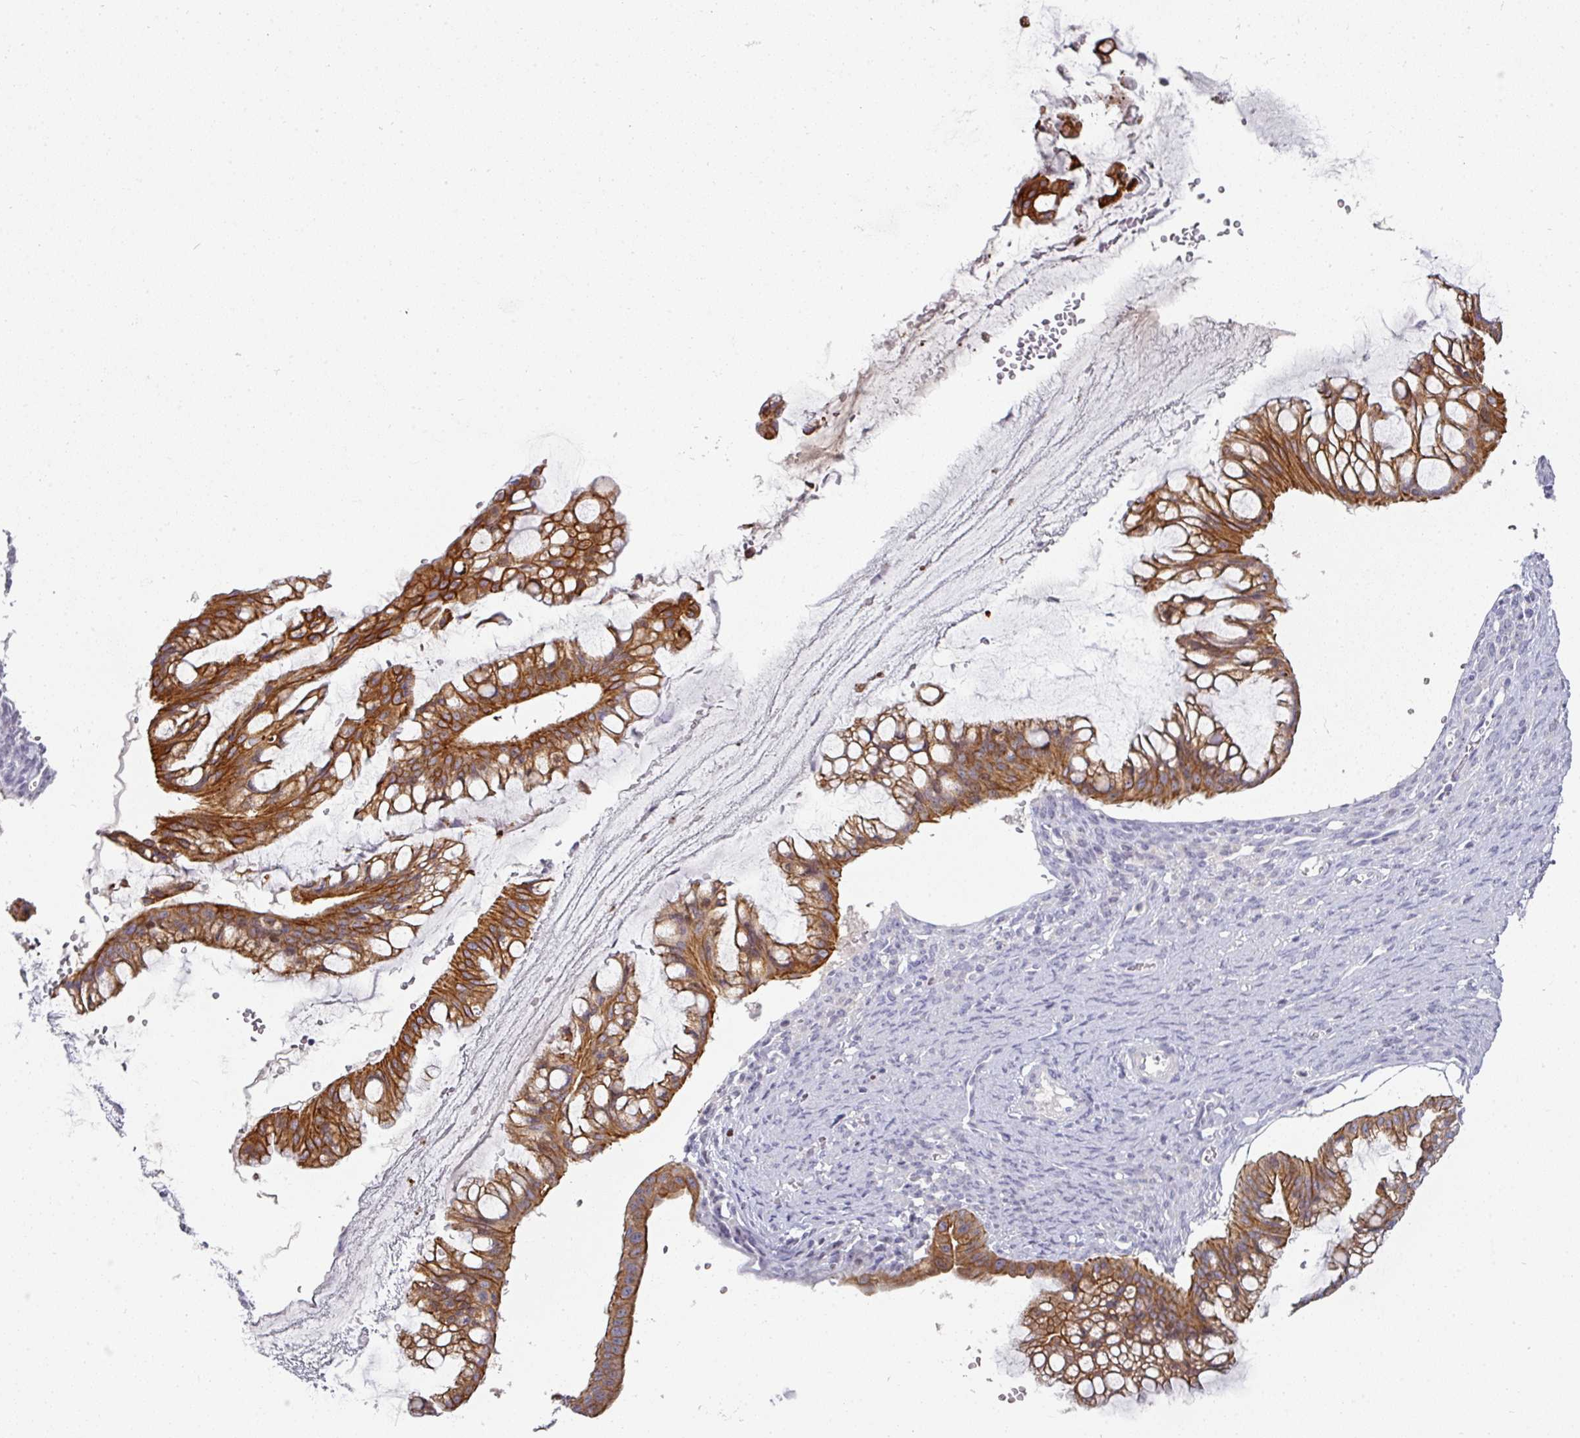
{"staining": {"intensity": "strong", "quantity": ">75%", "location": "cytoplasmic/membranous"}, "tissue": "ovarian cancer", "cell_type": "Tumor cells", "image_type": "cancer", "snomed": [{"axis": "morphology", "description": "Cystadenocarcinoma, mucinous, NOS"}, {"axis": "topography", "description": "Ovary"}], "caption": "Ovarian mucinous cystadenocarcinoma stained with a brown dye reveals strong cytoplasmic/membranous positive staining in approximately >75% of tumor cells.", "gene": "GTF2H3", "patient": {"sex": "female", "age": 73}}